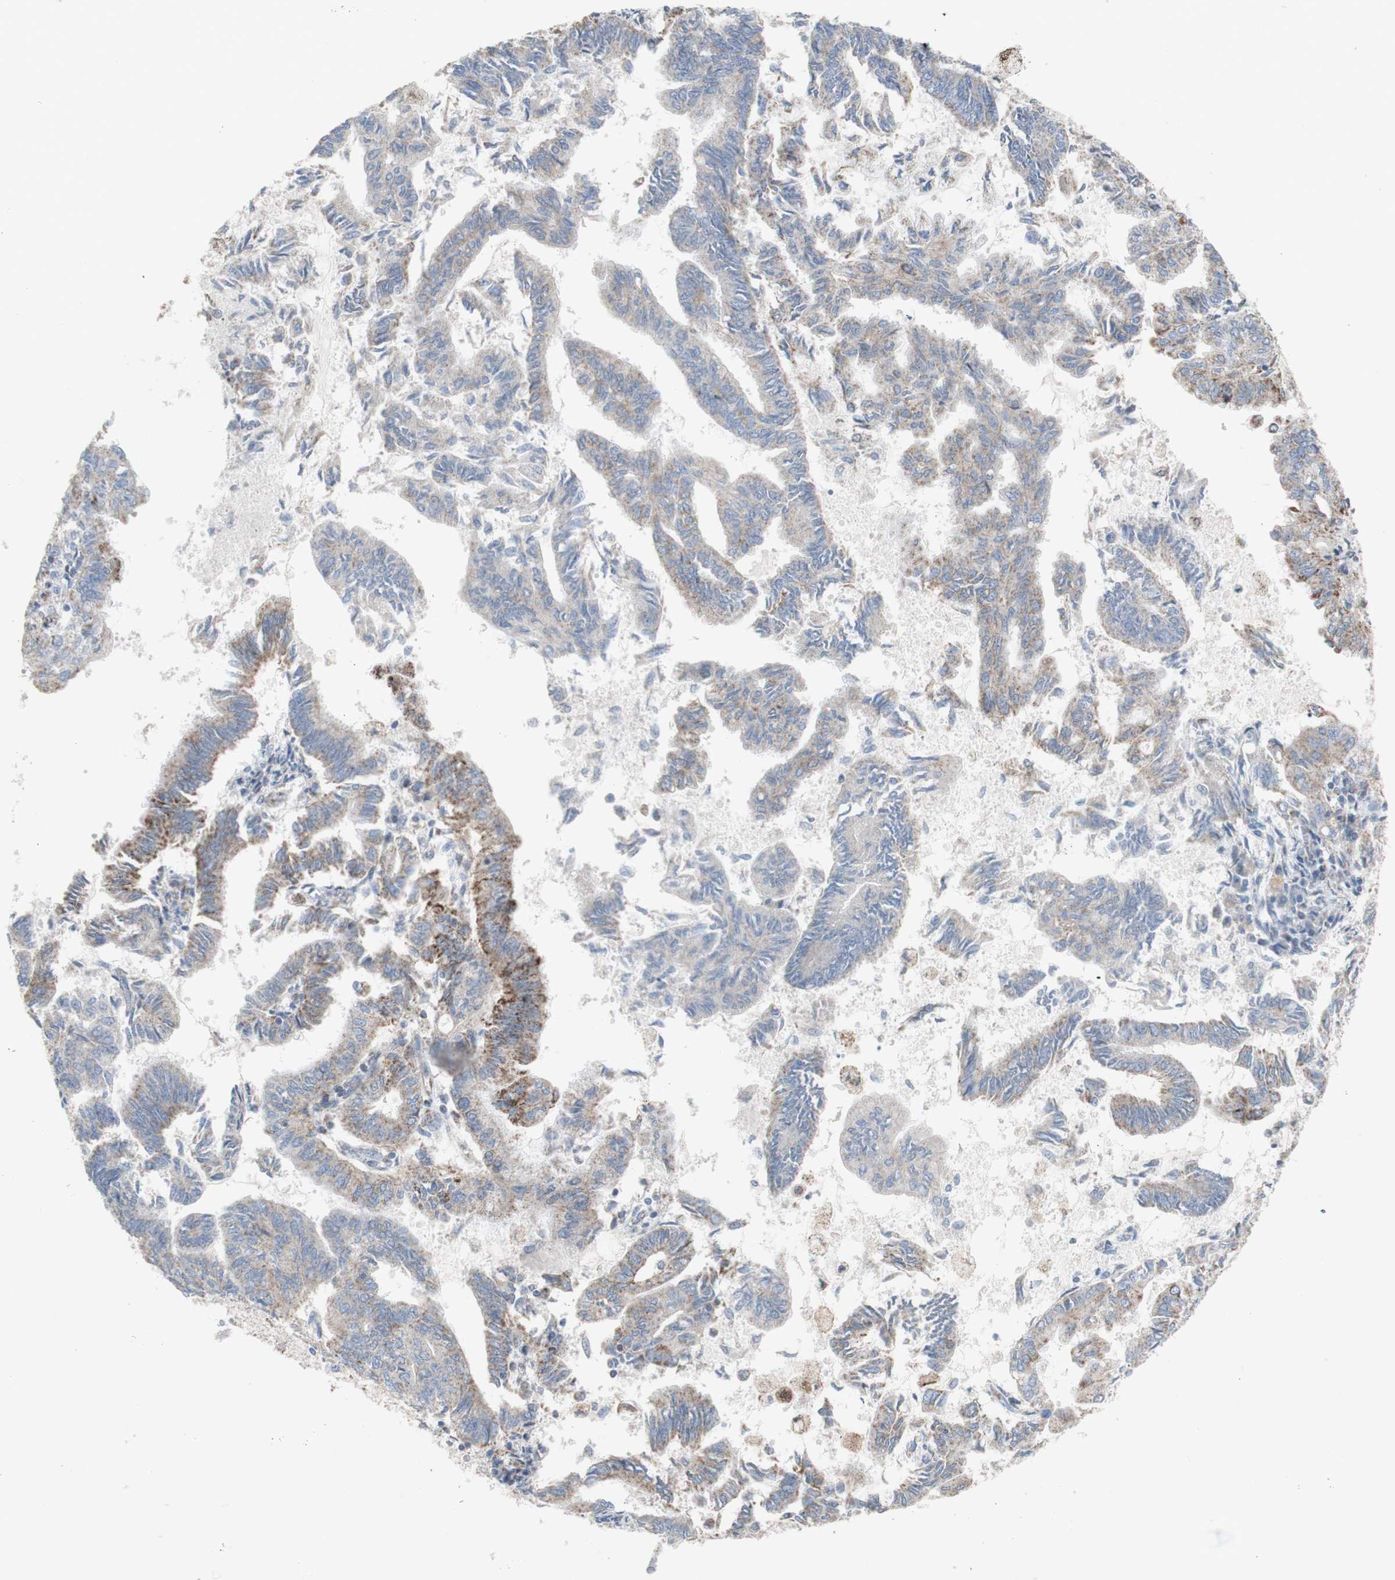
{"staining": {"intensity": "weak", "quantity": "<25%", "location": "cytoplasmic/membranous"}, "tissue": "endometrial cancer", "cell_type": "Tumor cells", "image_type": "cancer", "snomed": [{"axis": "morphology", "description": "Adenocarcinoma, NOS"}, {"axis": "topography", "description": "Endometrium"}], "caption": "A high-resolution histopathology image shows immunohistochemistry staining of endometrial adenocarcinoma, which exhibits no significant expression in tumor cells.", "gene": "CNTNAP1", "patient": {"sex": "female", "age": 86}}